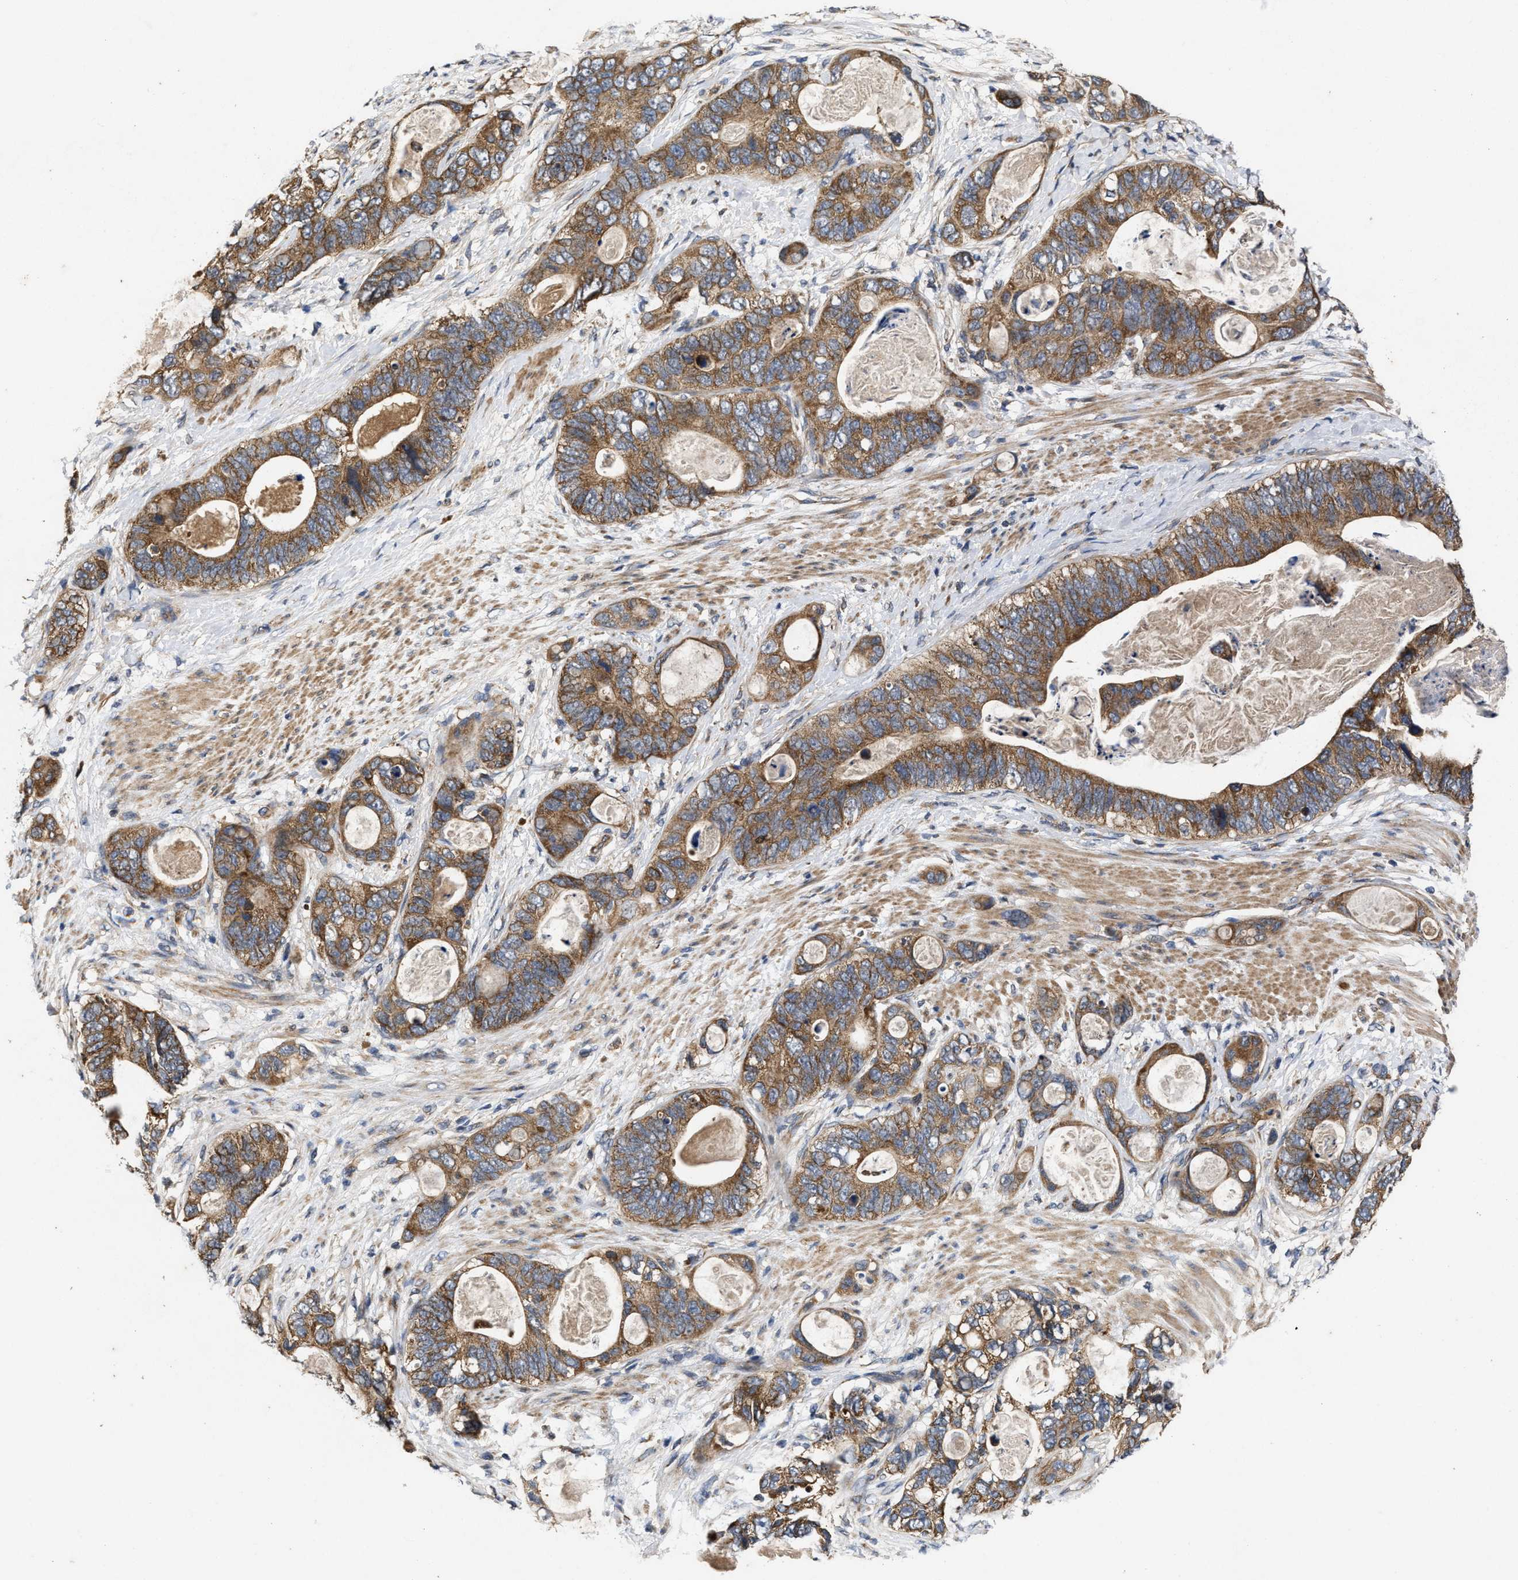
{"staining": {"intensity": "moderate", "quantity": ">75%", "location": "cytoplasmic/membranous"}, "tissue": "stomach cancer", "cell_type": "Tumor cells", "image_type": "cancer", "snomed": [{"axis": "morphology", "description": "Normal tissue, NOS"}, {"axis": "morphology", "description": "Adenocarcinoma, NOS"}, {"axis": "topography", "description": "Stomach"}], "caption": "Immunohistochemistry (IHC) (DAB) staining of adenocarcinoma (stomach) shows moderate cytoplasmic/membranous protein expression in approximately >75% of tumor cells.", "gene": "EFNA4", "patient": {"sex": "female", "age": 89}}